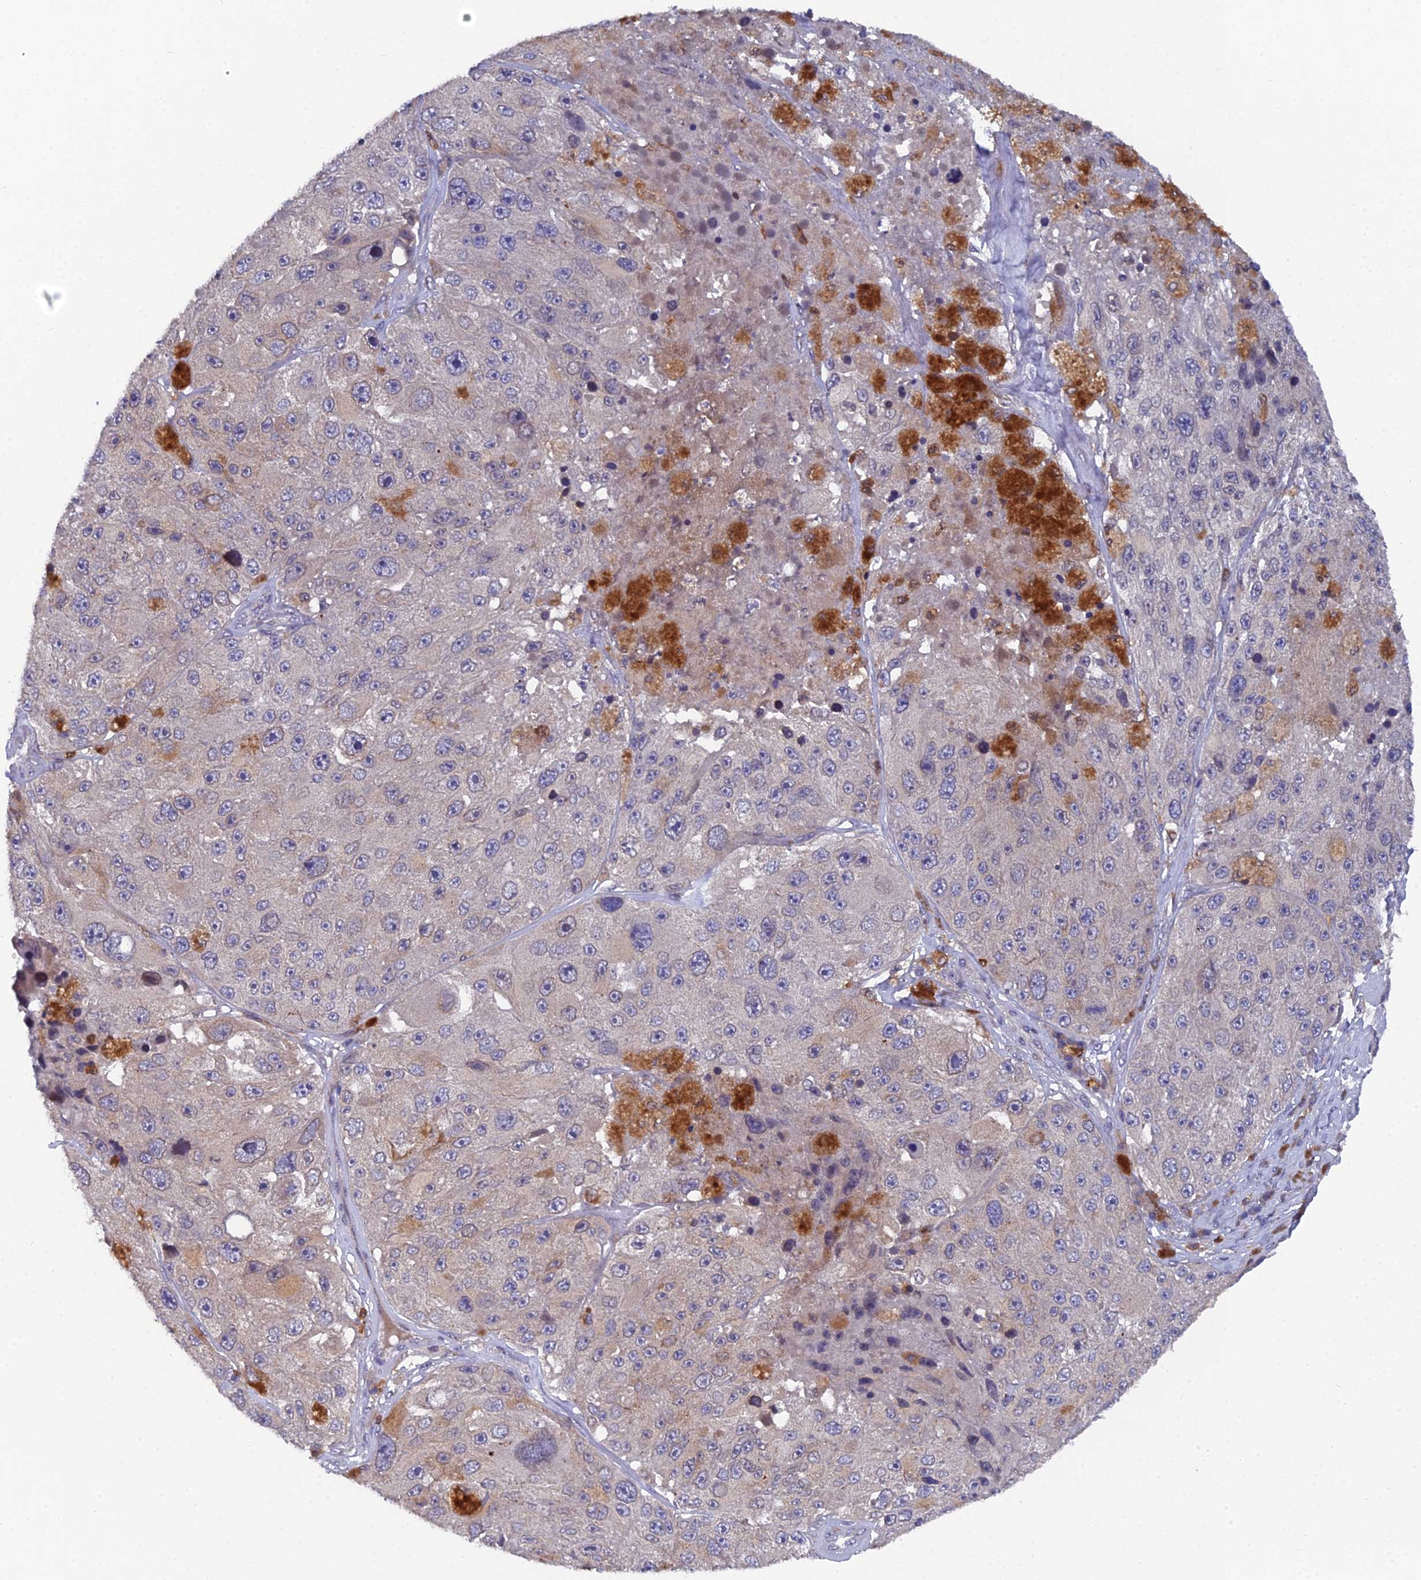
{"staining": {"intensity": "negative", "quantity": "none", "location": "none"}, "tissue": "melanoma", "cell_type": "Tumor cells", "image_type": "cancer", "snomed": [{"axis": "morphology", "description": "Malignant melanoma, Metastatic site"}, {"axis": "topography", "description": "Lymph node"}], "caption": "Immunohistochemistry (IHC) photomicrograph of human melanoma stained for a protein (brown), which reveals no positivity in tumor cells.", "gene": "GALK2", "patient": {"sex": "male", "age": 62}}